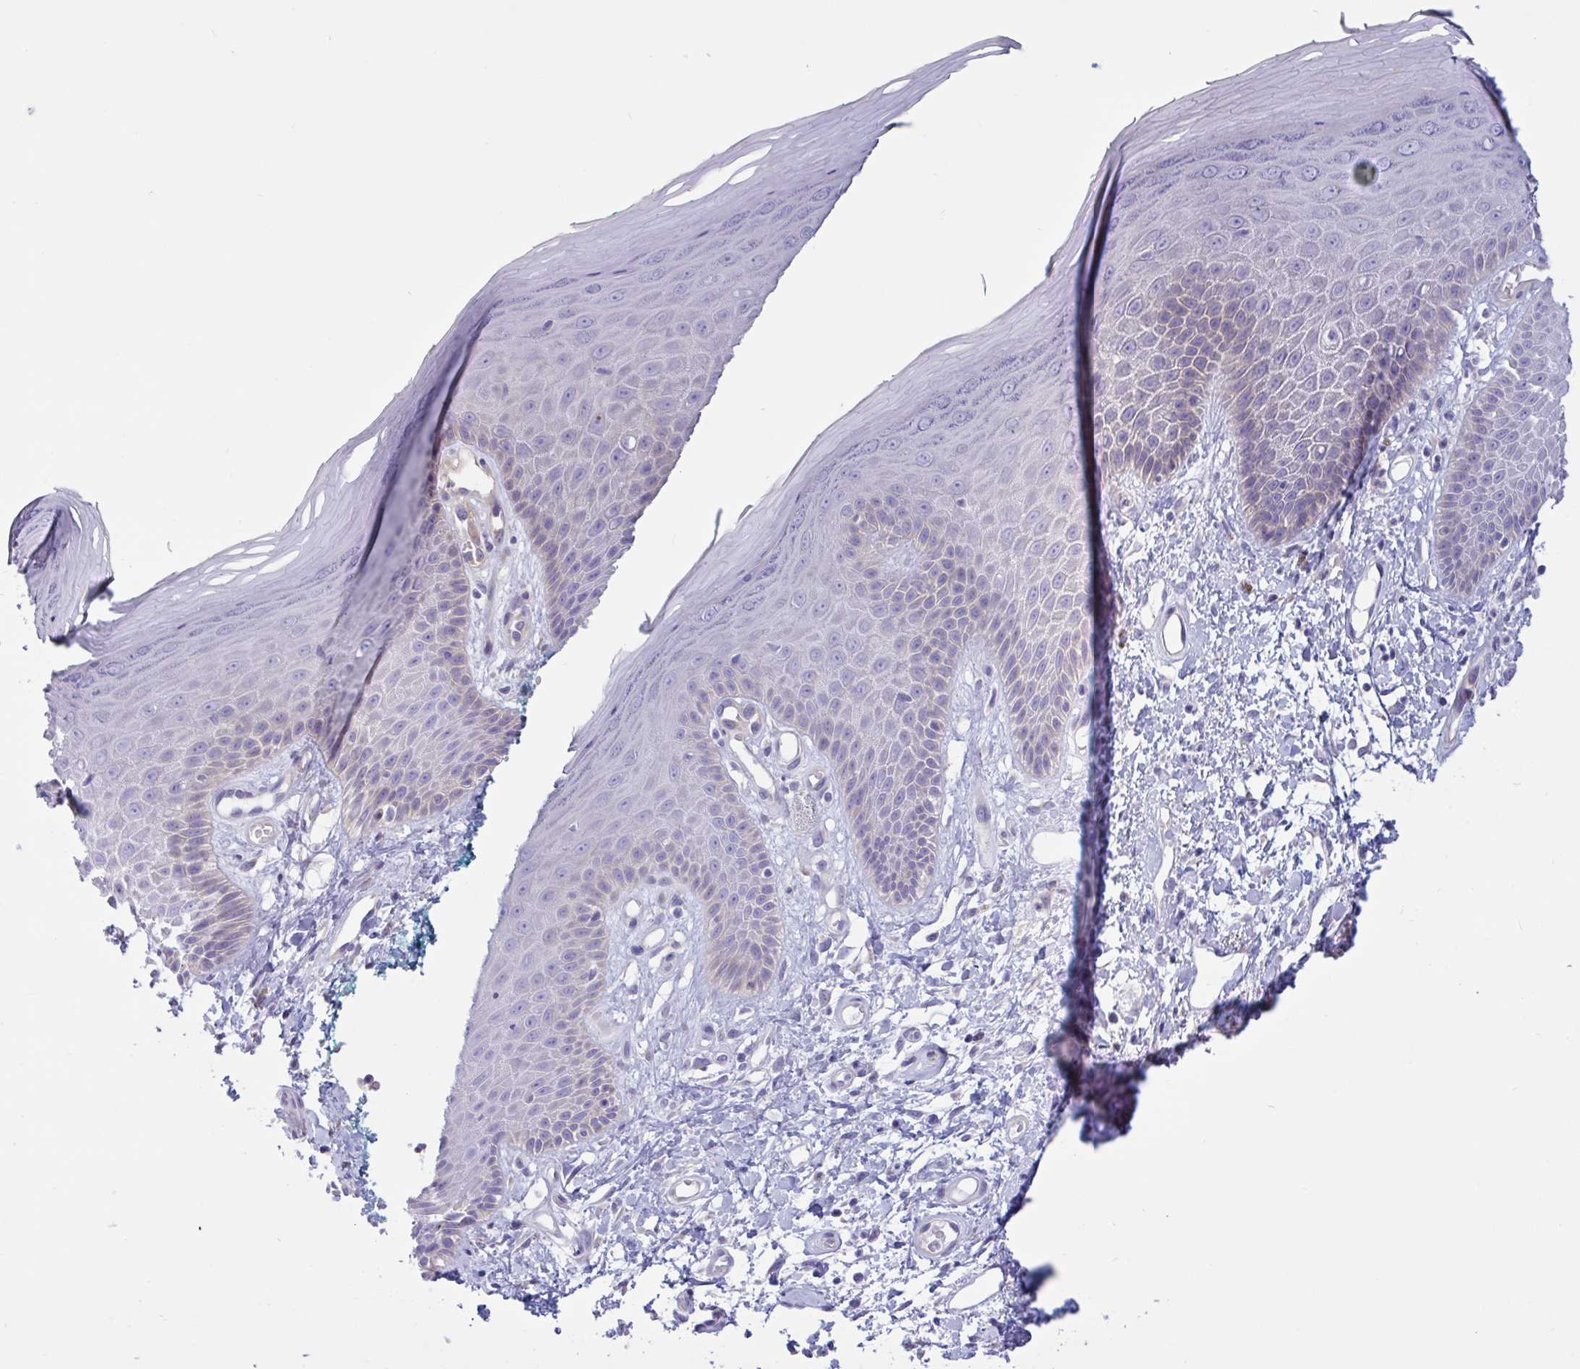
{"staining": {"intensity": "negative", "quantity": "none", "location": "none"}, "tissue": "skin", "cell_type": "Epidermal cells", "image_type": "normal", "snomed": [{"axis": "morphology", "description": "Normal tissue, NOS"}, {"axis": "topography", "description": "Anal"}, {"axis": "topography", "description": "Peripheral nerve tissue"}], "caption": "A histopathology image of human skin is negative for staining in epidermal cells. Brightfield microscopy of IHC stained with DAB (brown) and hematoxylin (blue), captured at high magnification.", "gene": "OXLD1", "patient": {"sex": "male", "age": 78}}